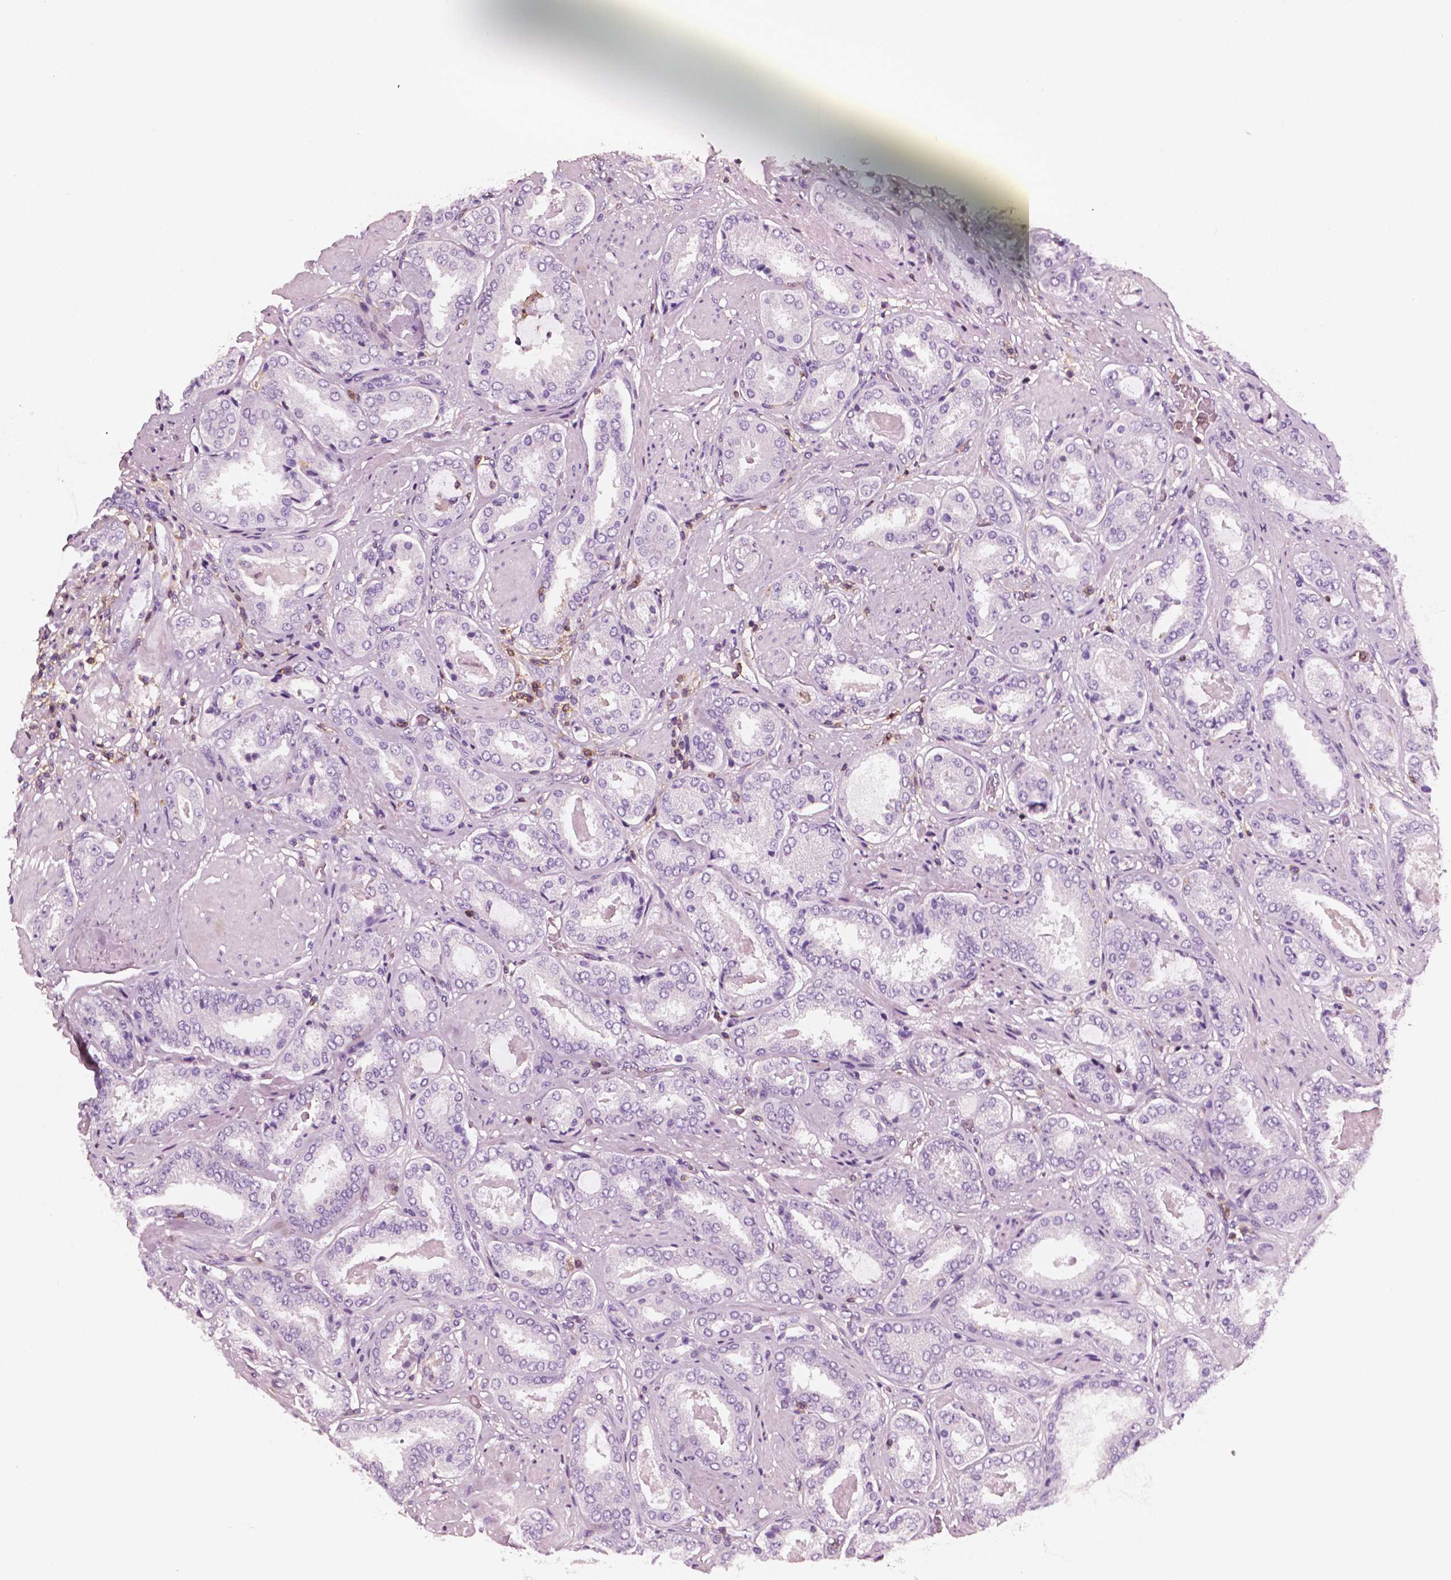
{"staining": {"intensity": "negative", "quantity": "none", "location": "none"}, "tissue": "prostate cancer", "cell_type": "Tumor cells", "image_type": "cancer", "snomed": [{"axis": "morphology", "description": "Adenocarcinoma, High grade"}, {"axis": "topography", "description": "Prostate"}], "caption": "IHC of human prostate high-grade adenocarcinoma reveals no positivity in tumor cells. (DAB immunohistochemistry visualized using brightfield microscopy, high magnification).", "gene": "PTPRC", "patient": {"sex": "male", "age": 63}}